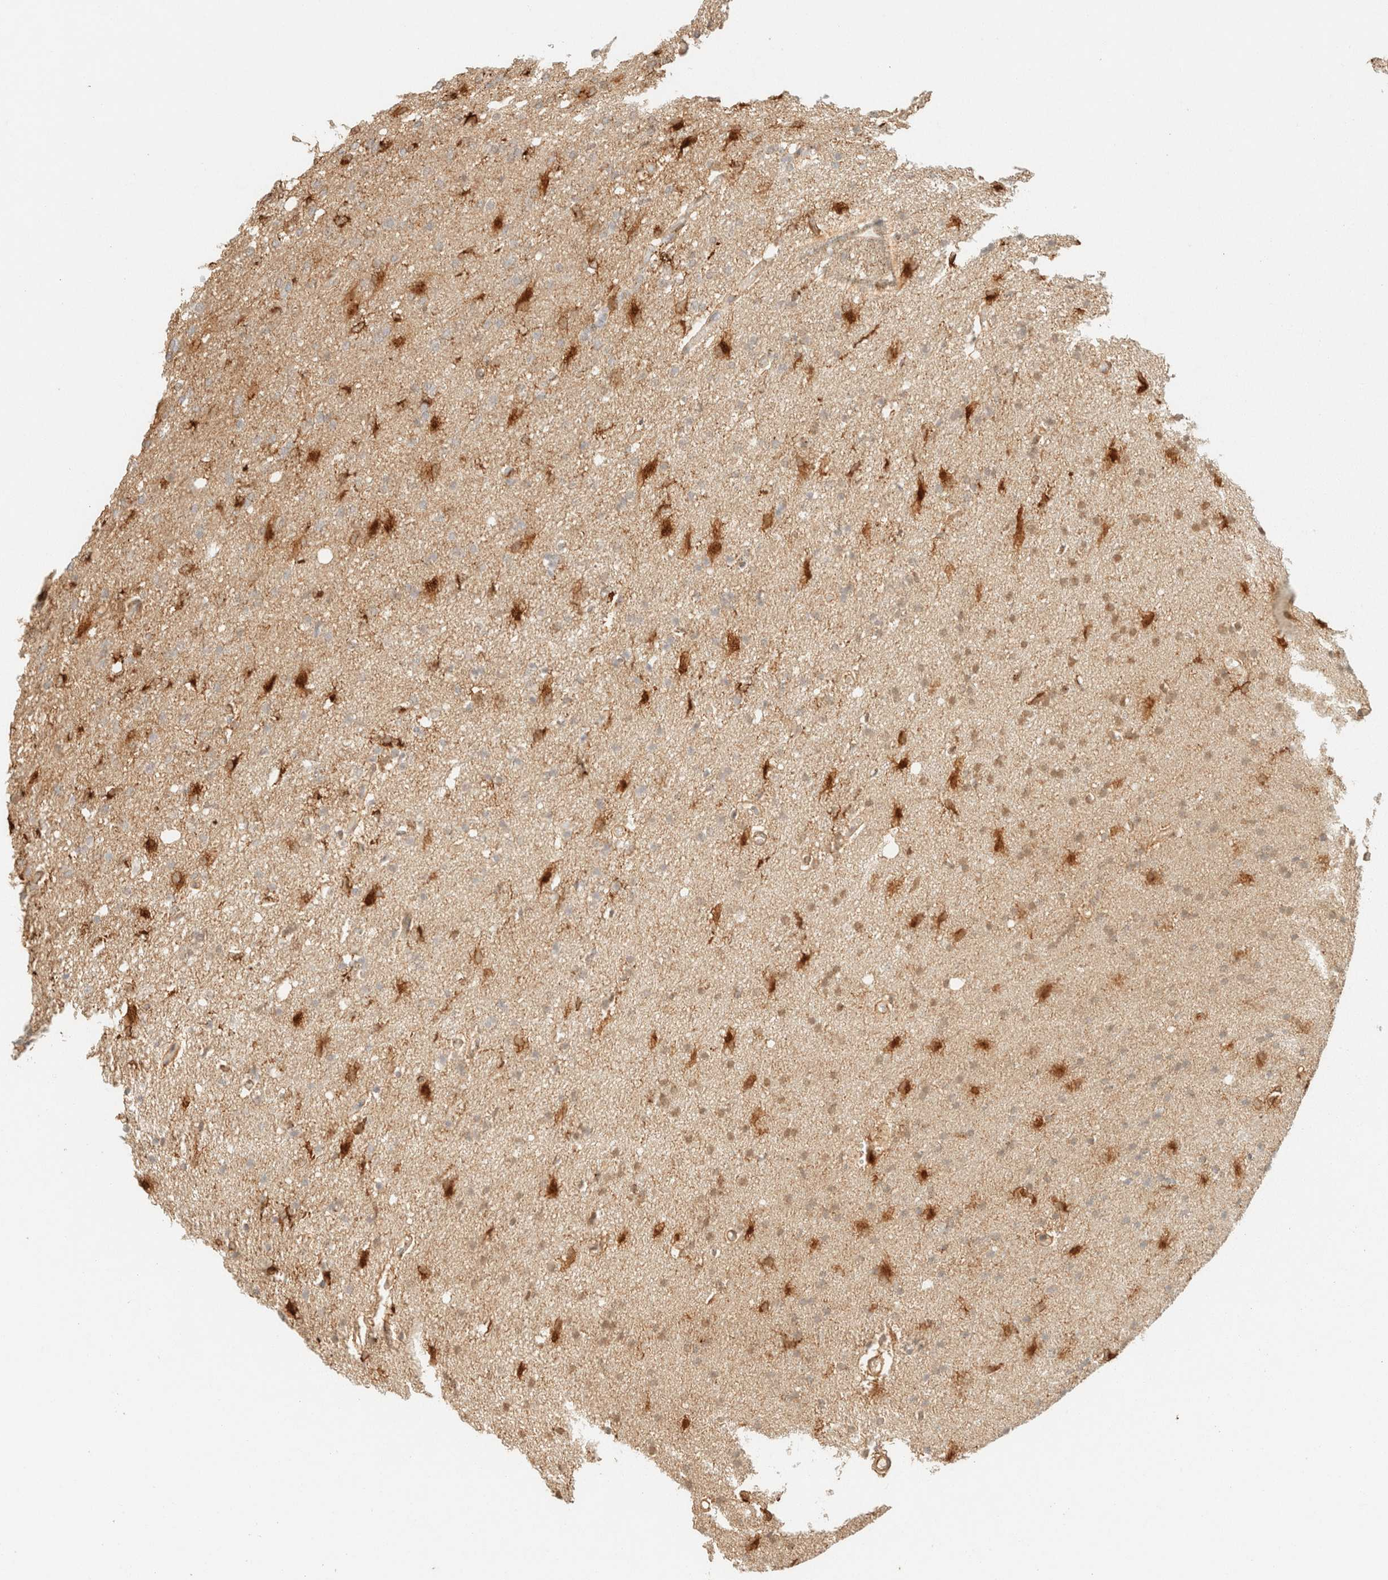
{"staining": {"intensity": "moderate", "quantity": "25%-75%", "location": "cytoplasmic/membranous,nuclear"}, "tissue": "glioma", "cell_type": "Tumor cells", "image_type": "cancer", "snomed": [{"axis": "morphology", "description": "Normal tissue, NOS"}, {"axis": "morphology", "description": "Glioma, malignant, High grade"}, {"axis": "topography", "description": "Cerebral cortex"}], "caption": "Protein staining demonstrates moderate cytoplasmic/membranous and nuclear staining in approximately 25%-75% of tumor cells in malignant glioma (high-grade).", "gene": "SPARCL1", "patient": {"sex": "male", "age": 77}}